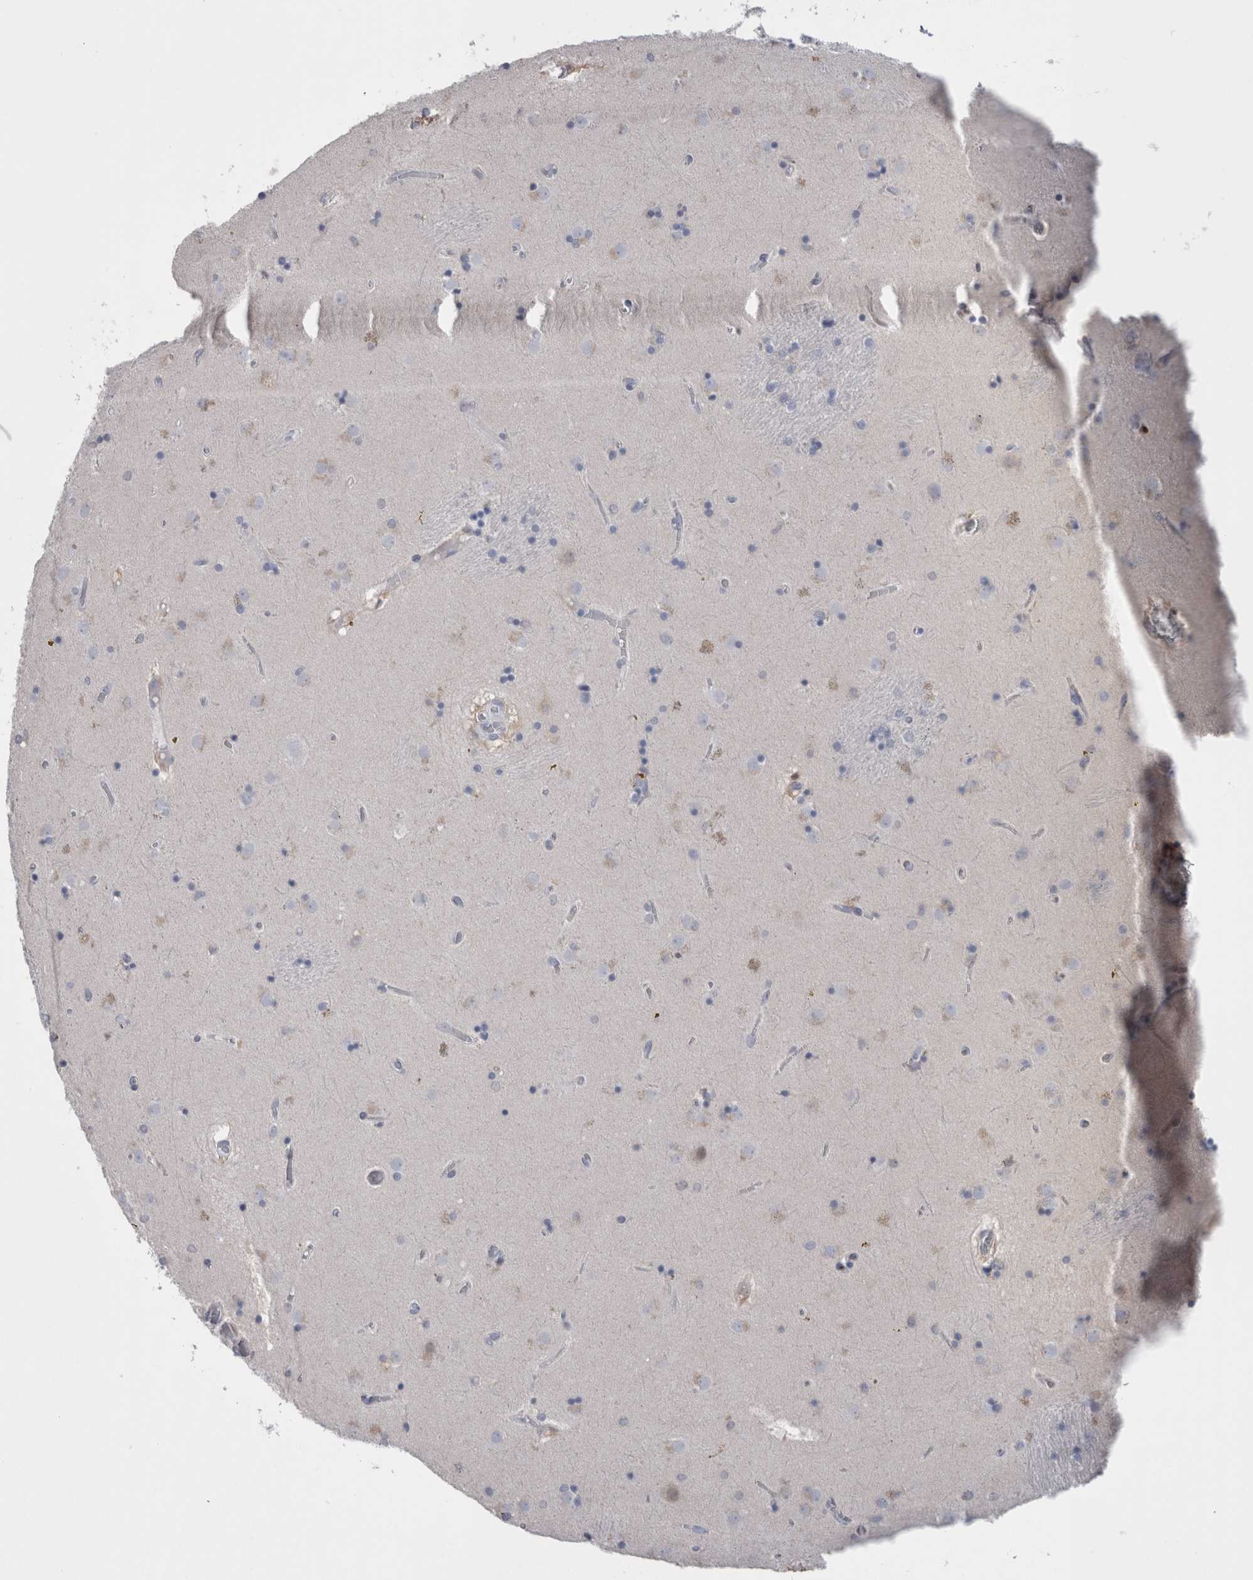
{"staining": {"intensity": "negative", "quantity": "none", "location": "none"}, "tissue": "caudate", "cell_type": "Glial cells", "image_type": "normal", "snomed": [{"axis": "morphology", "description": "Normal tissue, NOS"}, {"axis": "topography", "description": "Lateral ventricle wall"}], "caption": "The histopathology image shows no significant positivity in glial cells of caudate. The staining was performed using DAB (3,3'-diaminobenzidine) to visualize the protein expression in brown, while the nuclei were stained in blue with hematoxylin (Magnification: 20x).", "gene": "CA8", "patient": {"sex": "male", "age": 70}}